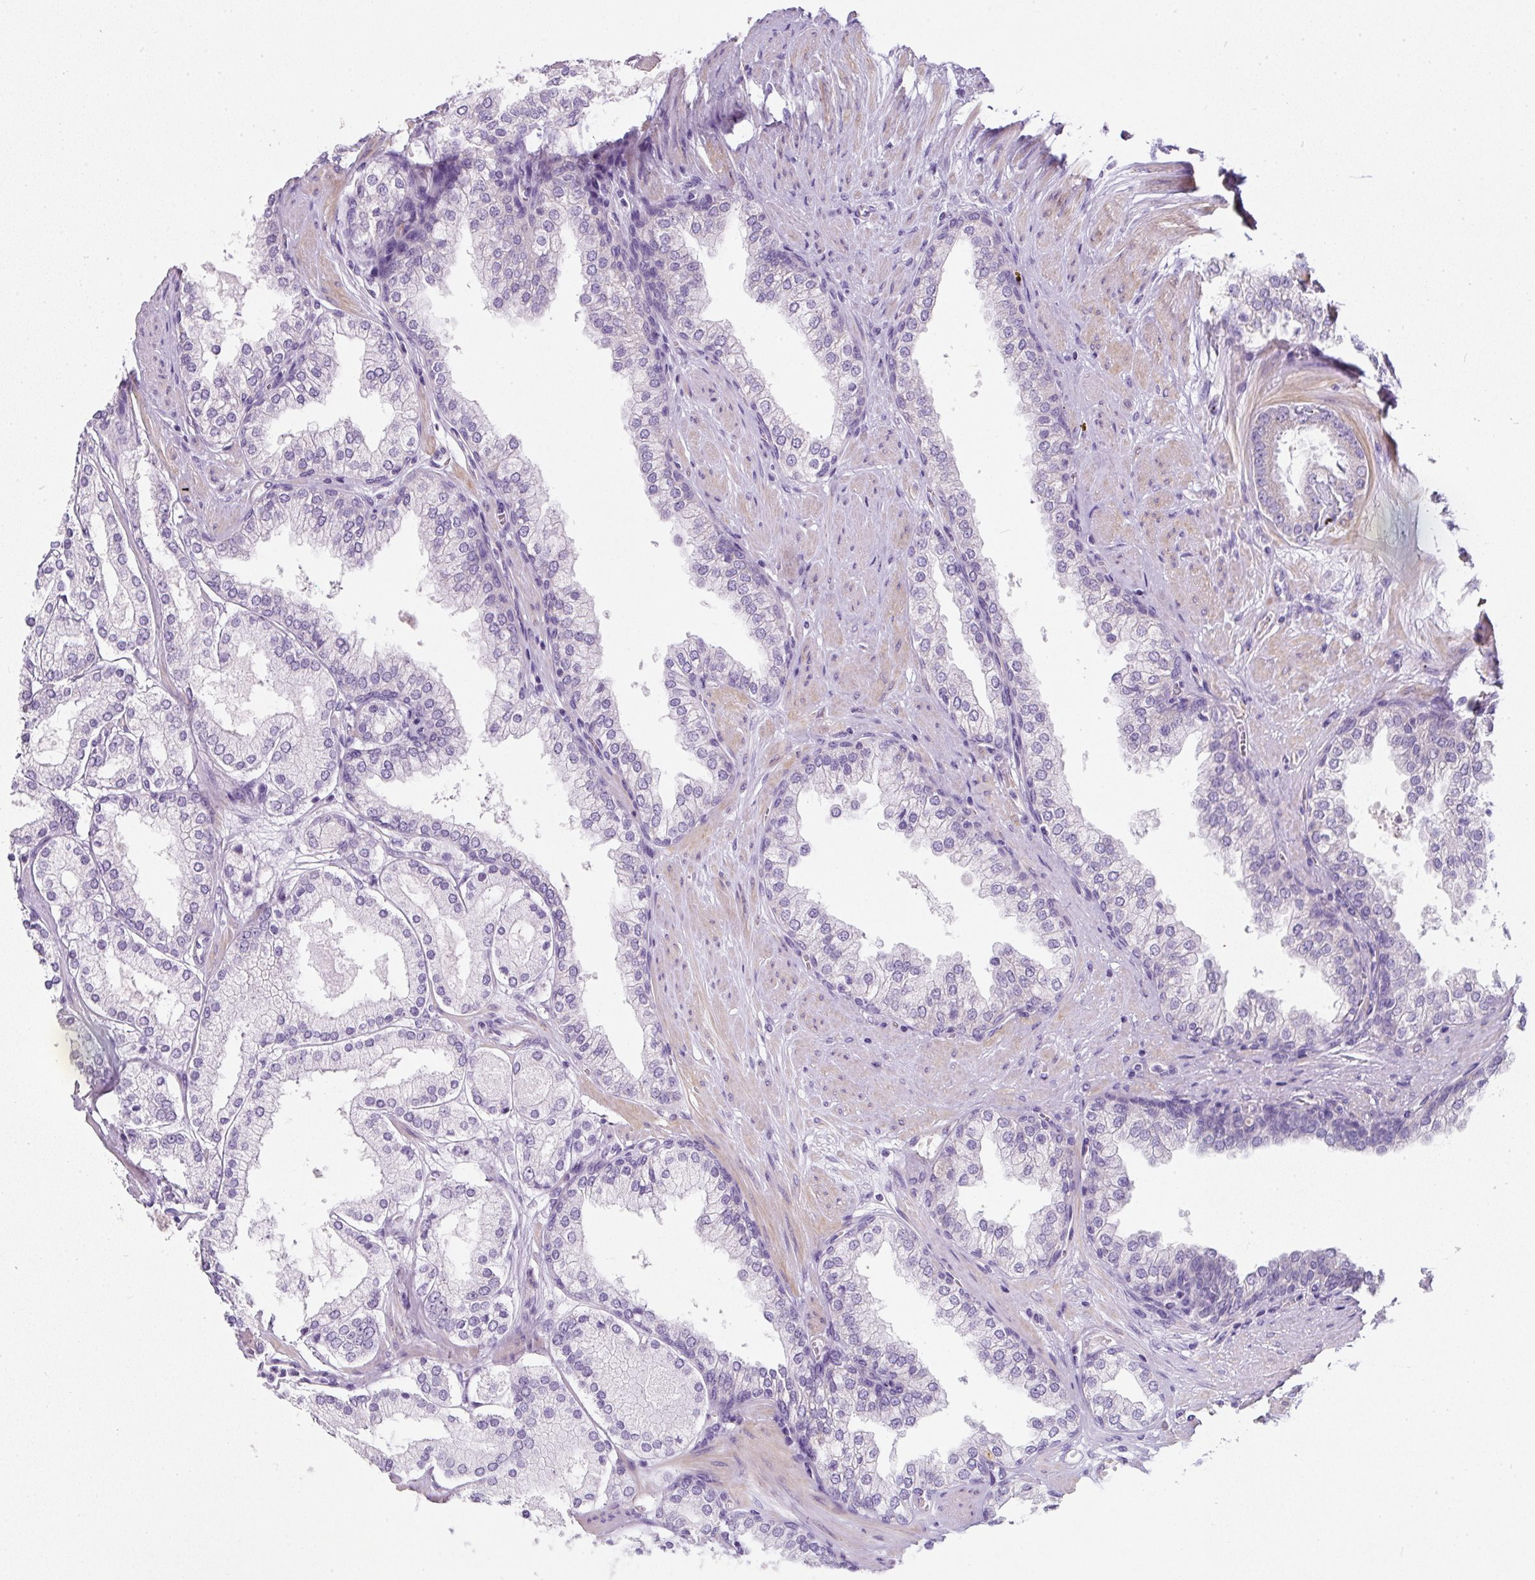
{"staining": {"intensity": "negative", "quantity": "none", "location": "none"}, "tissue": "prostate cancer", "cell_type": "Tumor cells", "image_type": "cancer", "snomed": [{"axis": "morphology", "description": "Adenocarcinoma, Low grade"}, {"axis": "topography", "description": "Prostate"}], "caption": "This is an immunohistochemistry image of human prostate cancer (low-grade adenocarcinoma). There is no staining in tumor cells.", "gene": "ERAP2", "patient": {"sex": "male", "age": 42}}